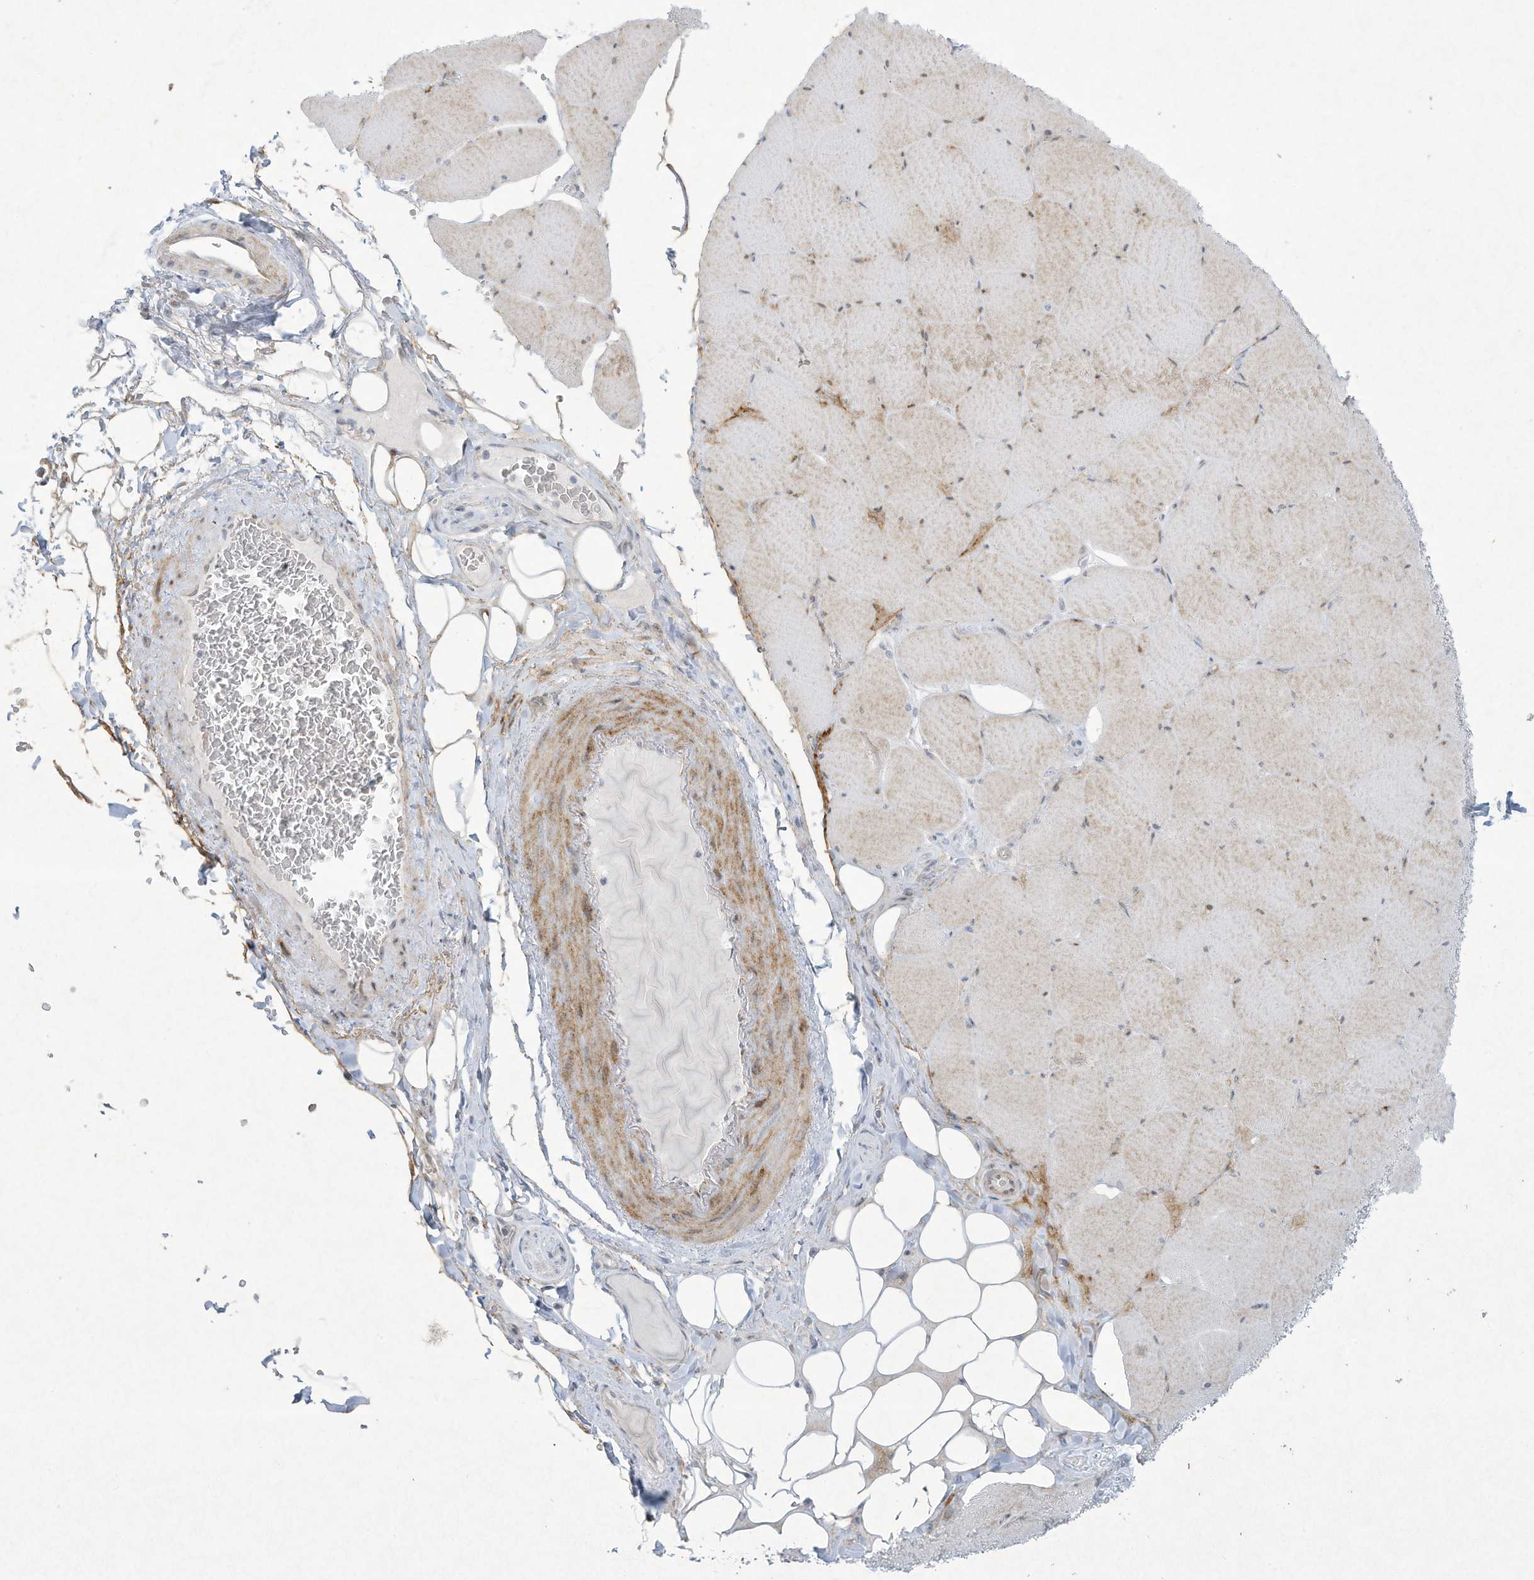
{"staining": {"intensity": "weak", "quantity": "25%-75%", "location": "cytoplasmic/membranous"}, "tissue": "skeletal muscle", "cell_type": "Myocytes", "image_type": "normal", "snomed": [{"axis": "morphology", "description": "Normal tissue, NOS"}, {"axis": "topography", "description": "Skeletal muscle"}, {"axis": "topography", "description": "Head-Neck"}], "caption": "Immunohistochemistry (IHC) image of unremarkable skeletal muscle stained for a protein (brown), which demonstrates low levels of weak cytoplasmic/membranous expression in about 25%-75% of myocytes.", "gene": "PAX6", "patient": {"sex": "male", "age": 66}}